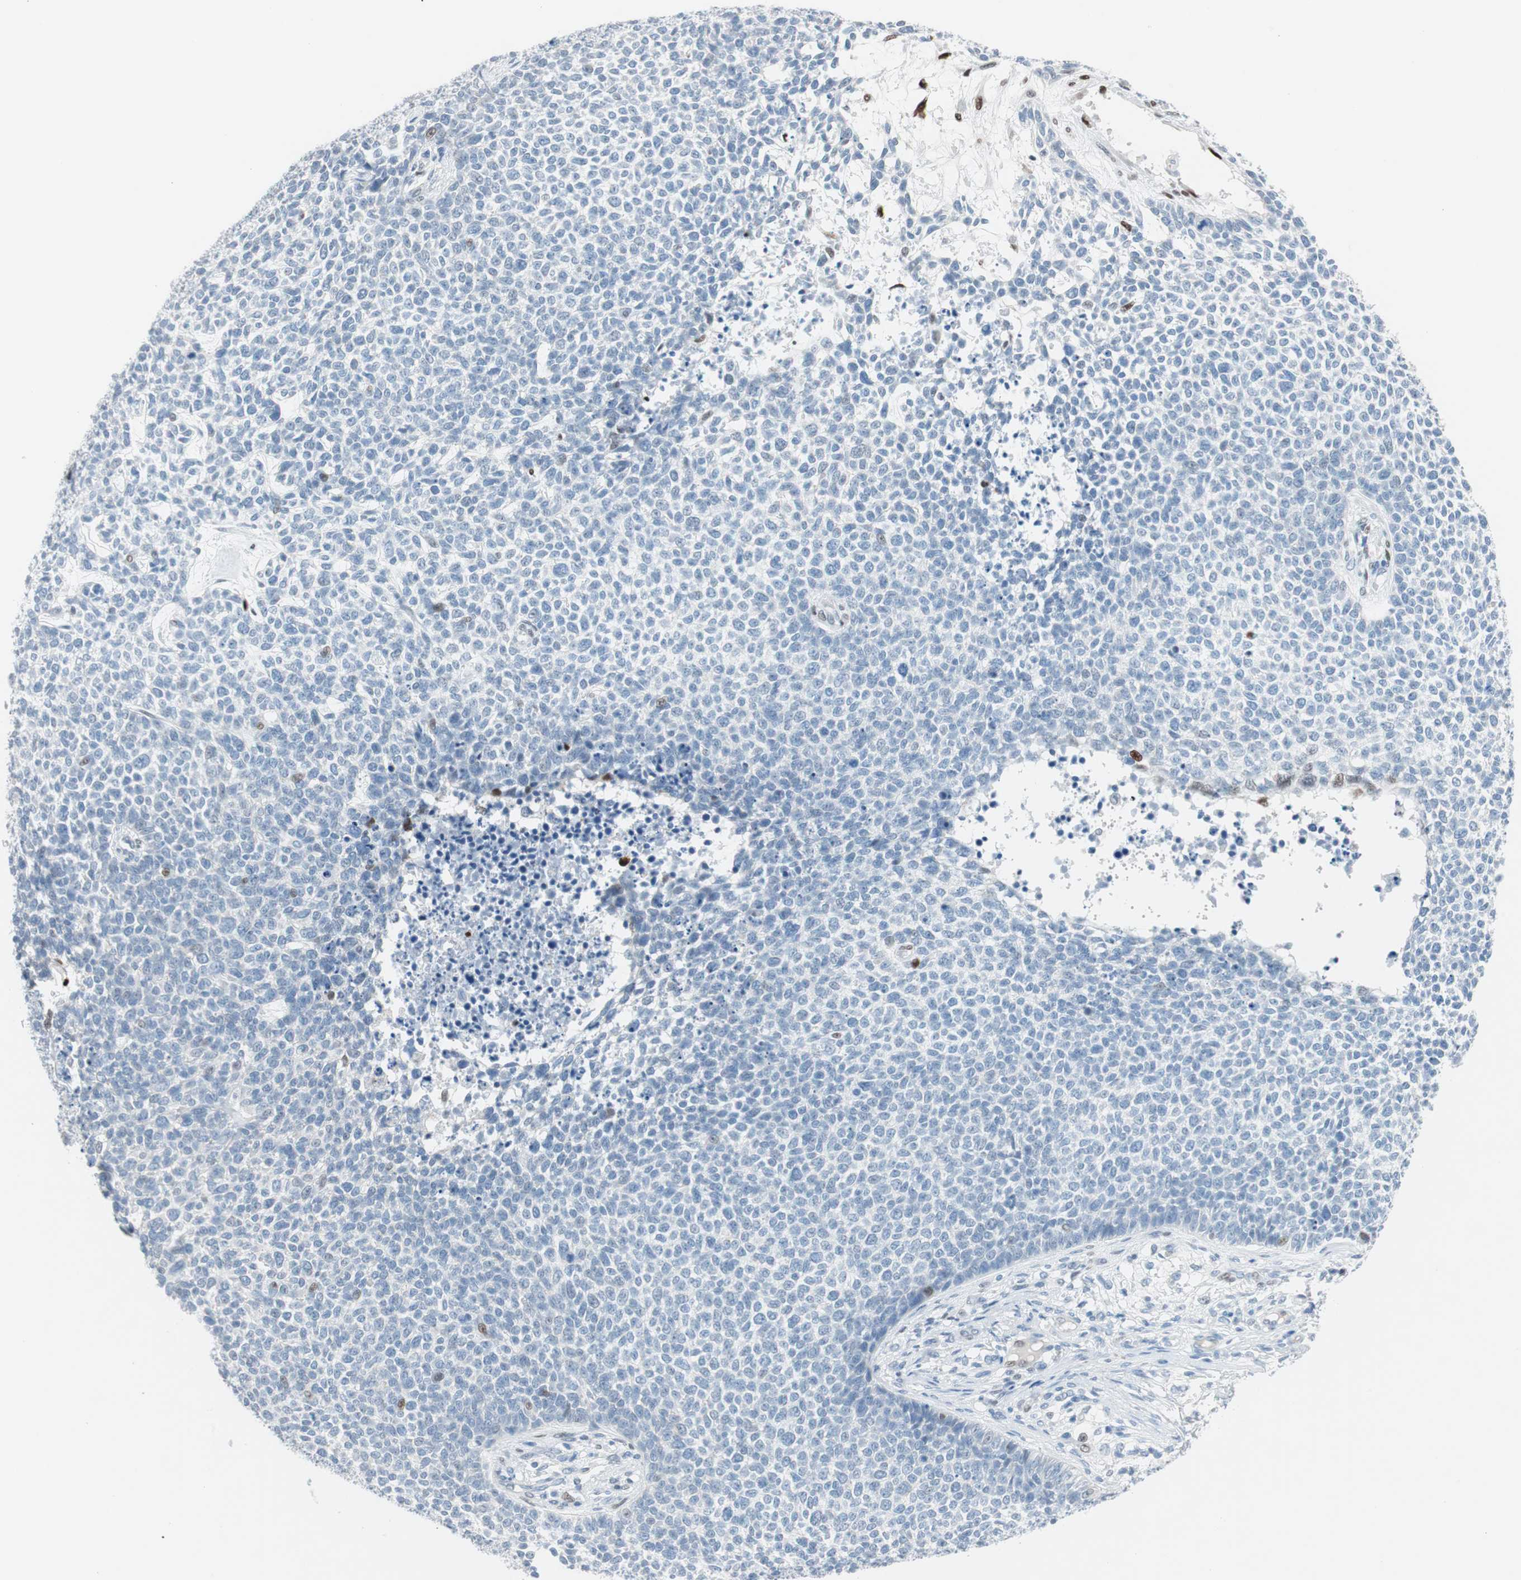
{"staining": {"intensity": "negative", "quantity": "none", "location": "none"}, "tissue": "skin cancer", "cell_type": "Tumor cells", "image_type": "cancer", "snomed": [{"axis": "morphology", "description": "Basal cell carcinoma"}, {"axis": "topography", "description": "Skin"}], "caption": "The immunohistochemistry (IHC) histopathology image has no significant staining in tumor cells of skin basal cell carcinoma tissue.", "gene": "FOSL1", "patient": {"sex": "female", "age": 84}}